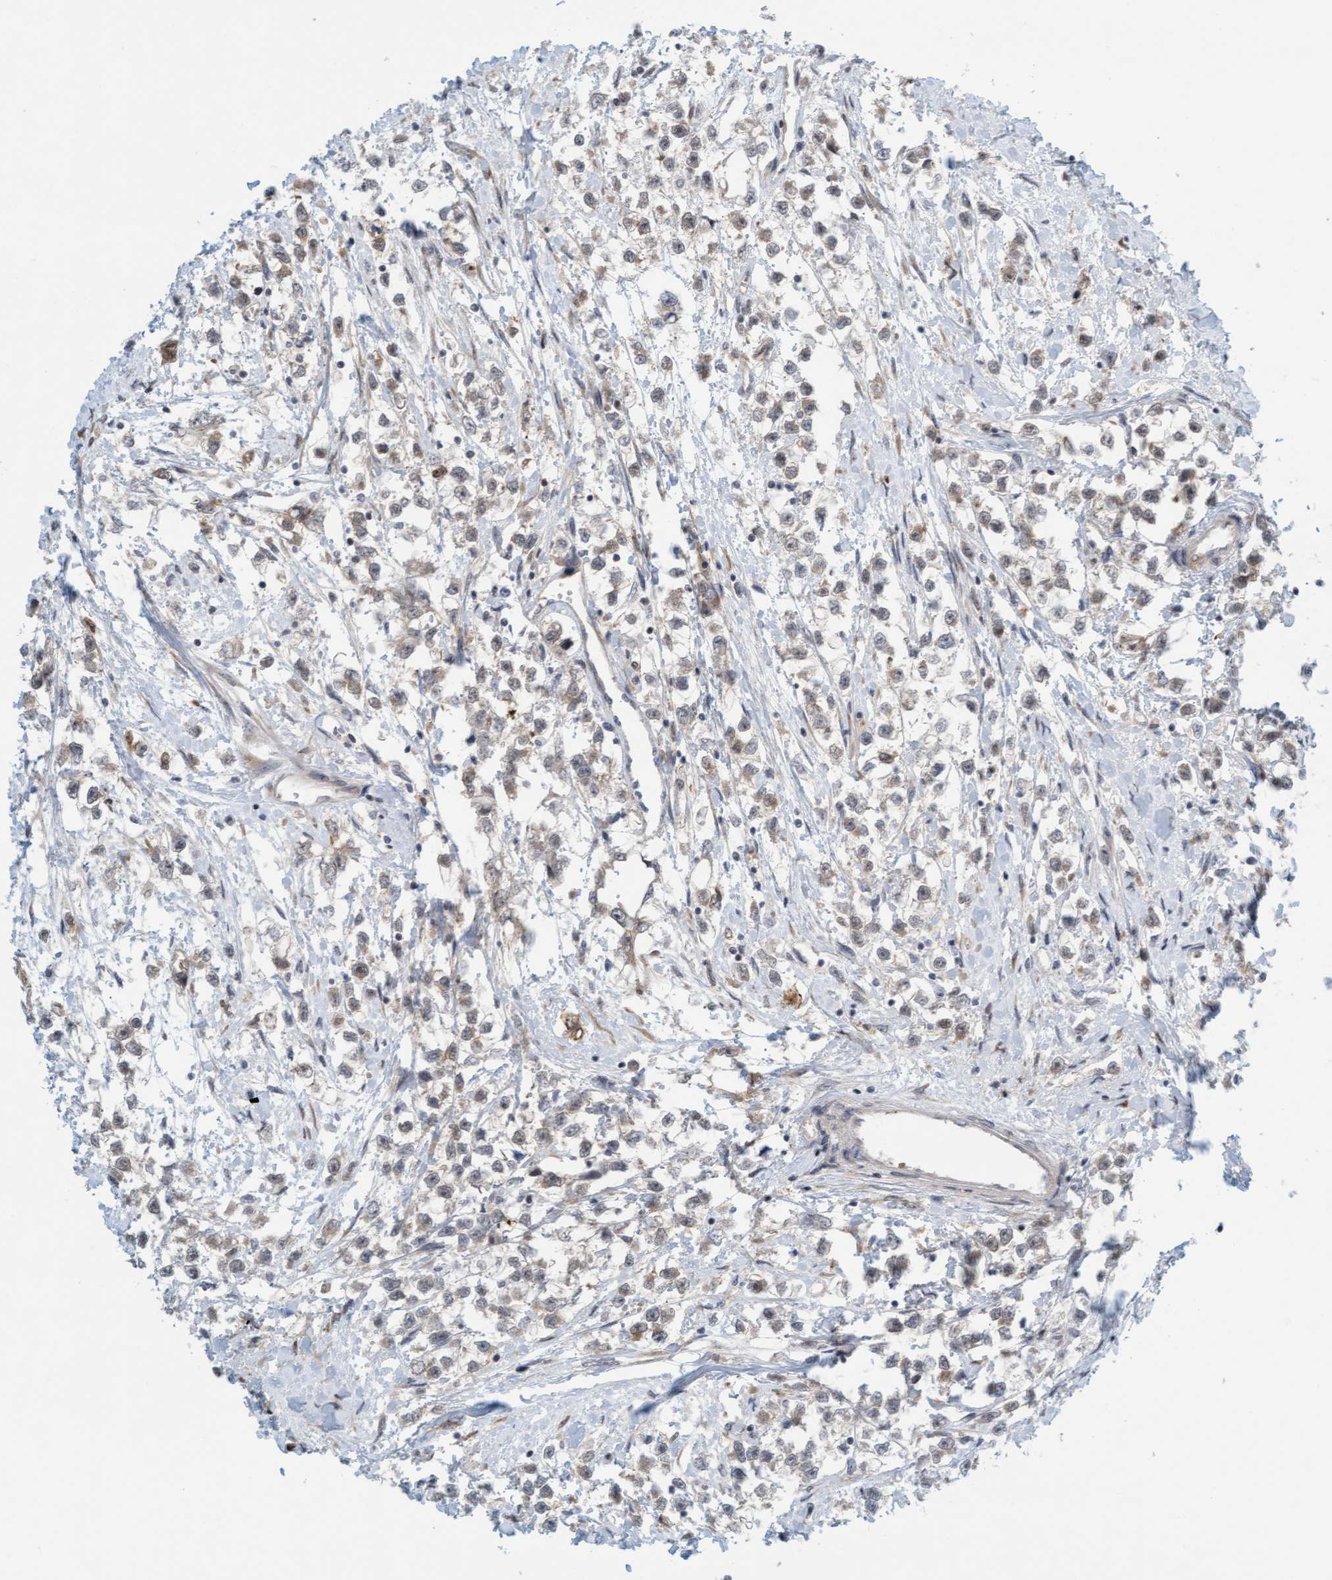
{"staining": {"intensity": "weak", "quantity": "<25%", "location": "cytoplasmic/membranous"}, "tissue": "testis cancer", "cell_type": "Tumor cells", "image_type": "cancer", "snomed": [{"axis": "morphology", "description": "Seminoma, NOS"}, {"axis": "morphology", "description": "Carcinoma, Embryonal, NOS"}, {"axis": "topography", "description": "Testis"}], "caption": "DAB (3,3'-diaminobenzidine) immunohistochemical staining of testis cancer (seminoma) displays no significant positivity in tumor cells. (Stains: DAB immunohistochemistry with hematoxylin counter stain, Microscopy: brightfield microscopy at high magnification).", "gene": "EIF4EBP1", "patient": {"sex": "male", "age": 51}}